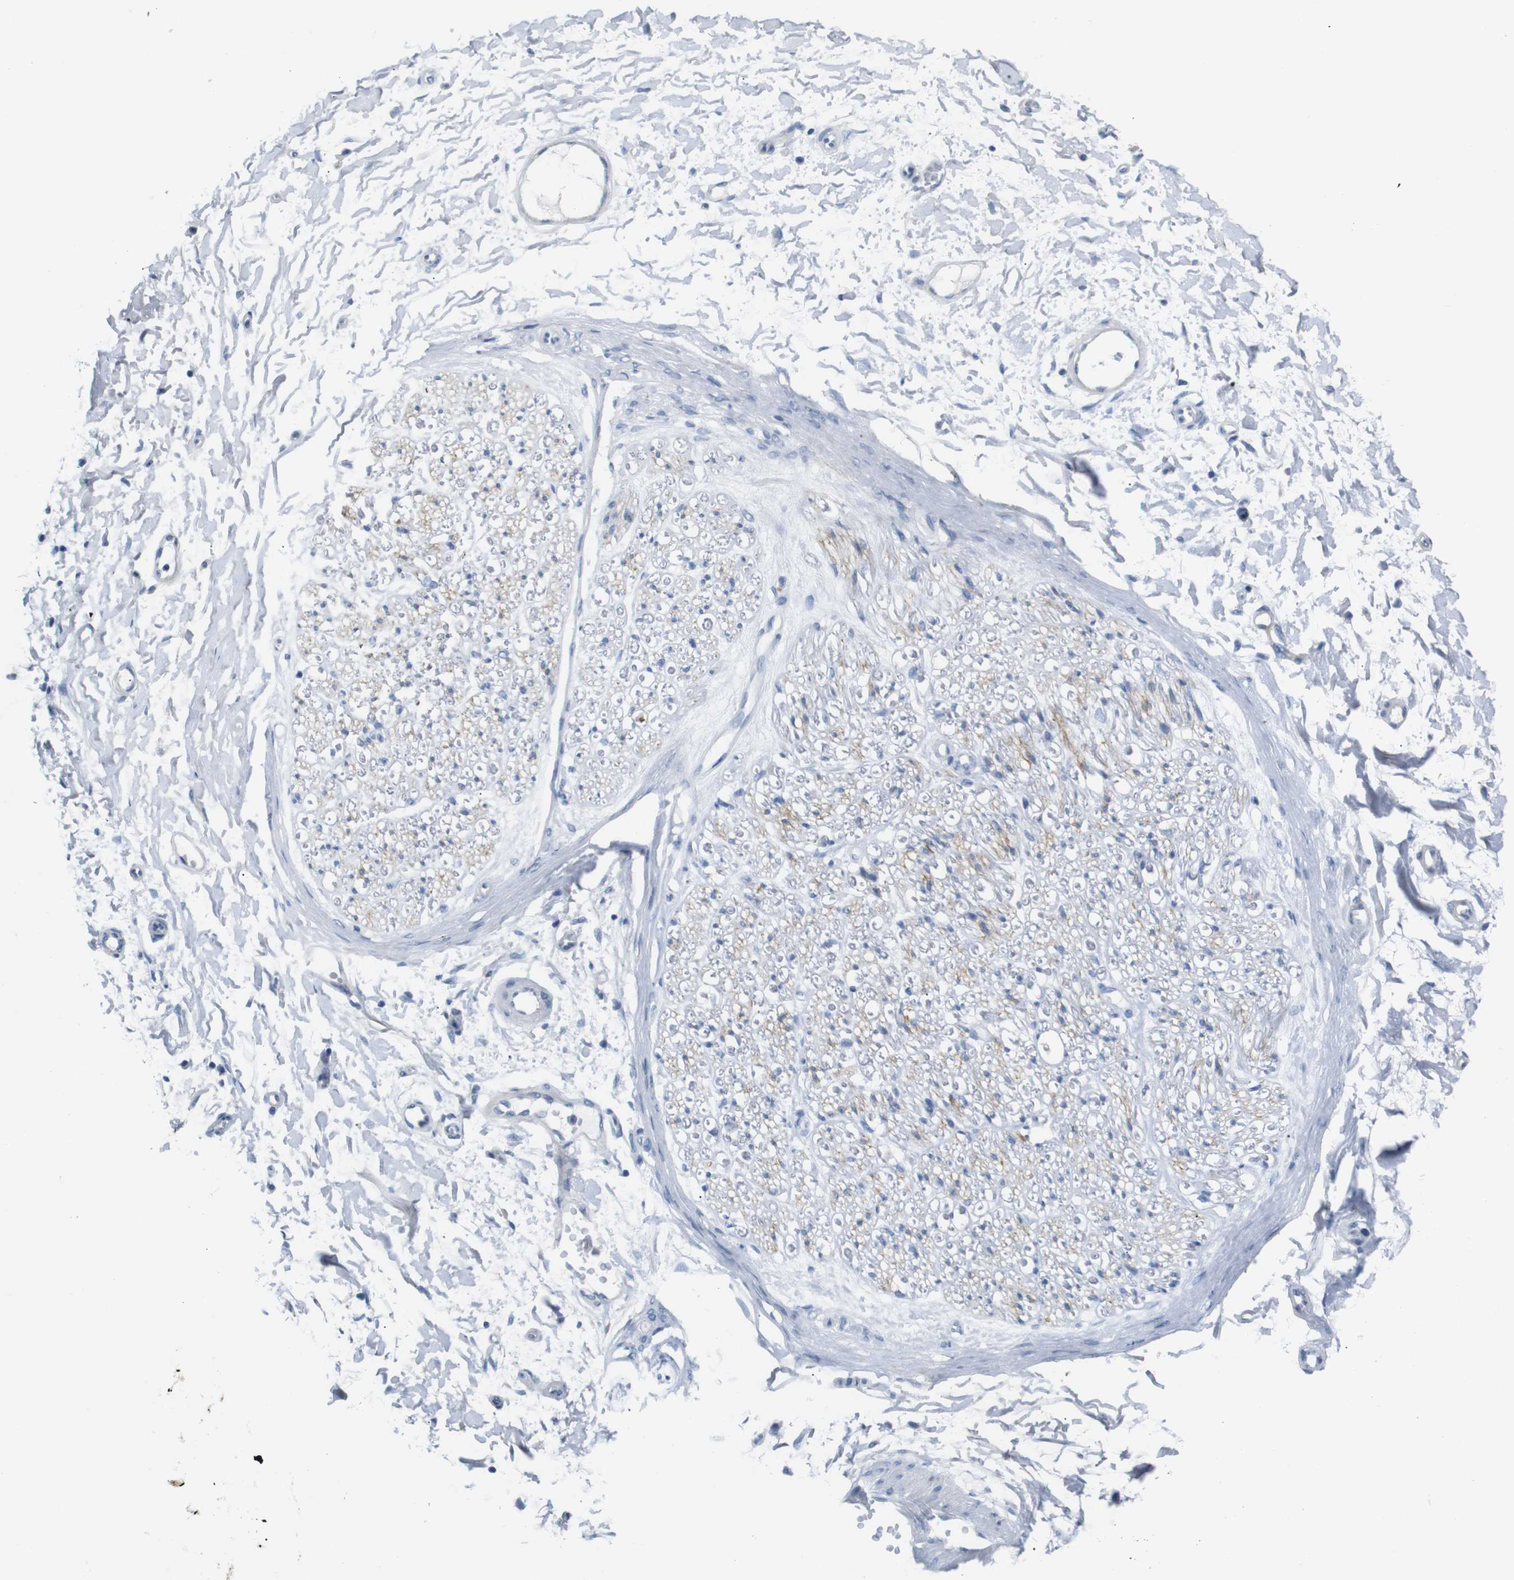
{"staining": {"intensity": "negative", "quantity": "none", "location": "none"}, "tissue": "adipose tissue", "cell_type": "Adipocytes", "image_type": "normal", "snomed": [{"axis": "morphology", "description": "Normal tissue, NOS"}, {"axis": "morphology", "description": "Squamous cell carcinoma, NOS"}, {"axis": "topography", "description": "Skin"}, {"axis": "topography", "description": "Peripheral nerve tissue"}], "caption": "Immunohistochemistry photomicrograph of benign adipose tissue: human adipose tissue stained with DAB (3,3'-diaminobenzidine) displays no significant protein staining in adipocytes.", "gene": "ANK3", "patient": {"sex": "male", "age": 83}}